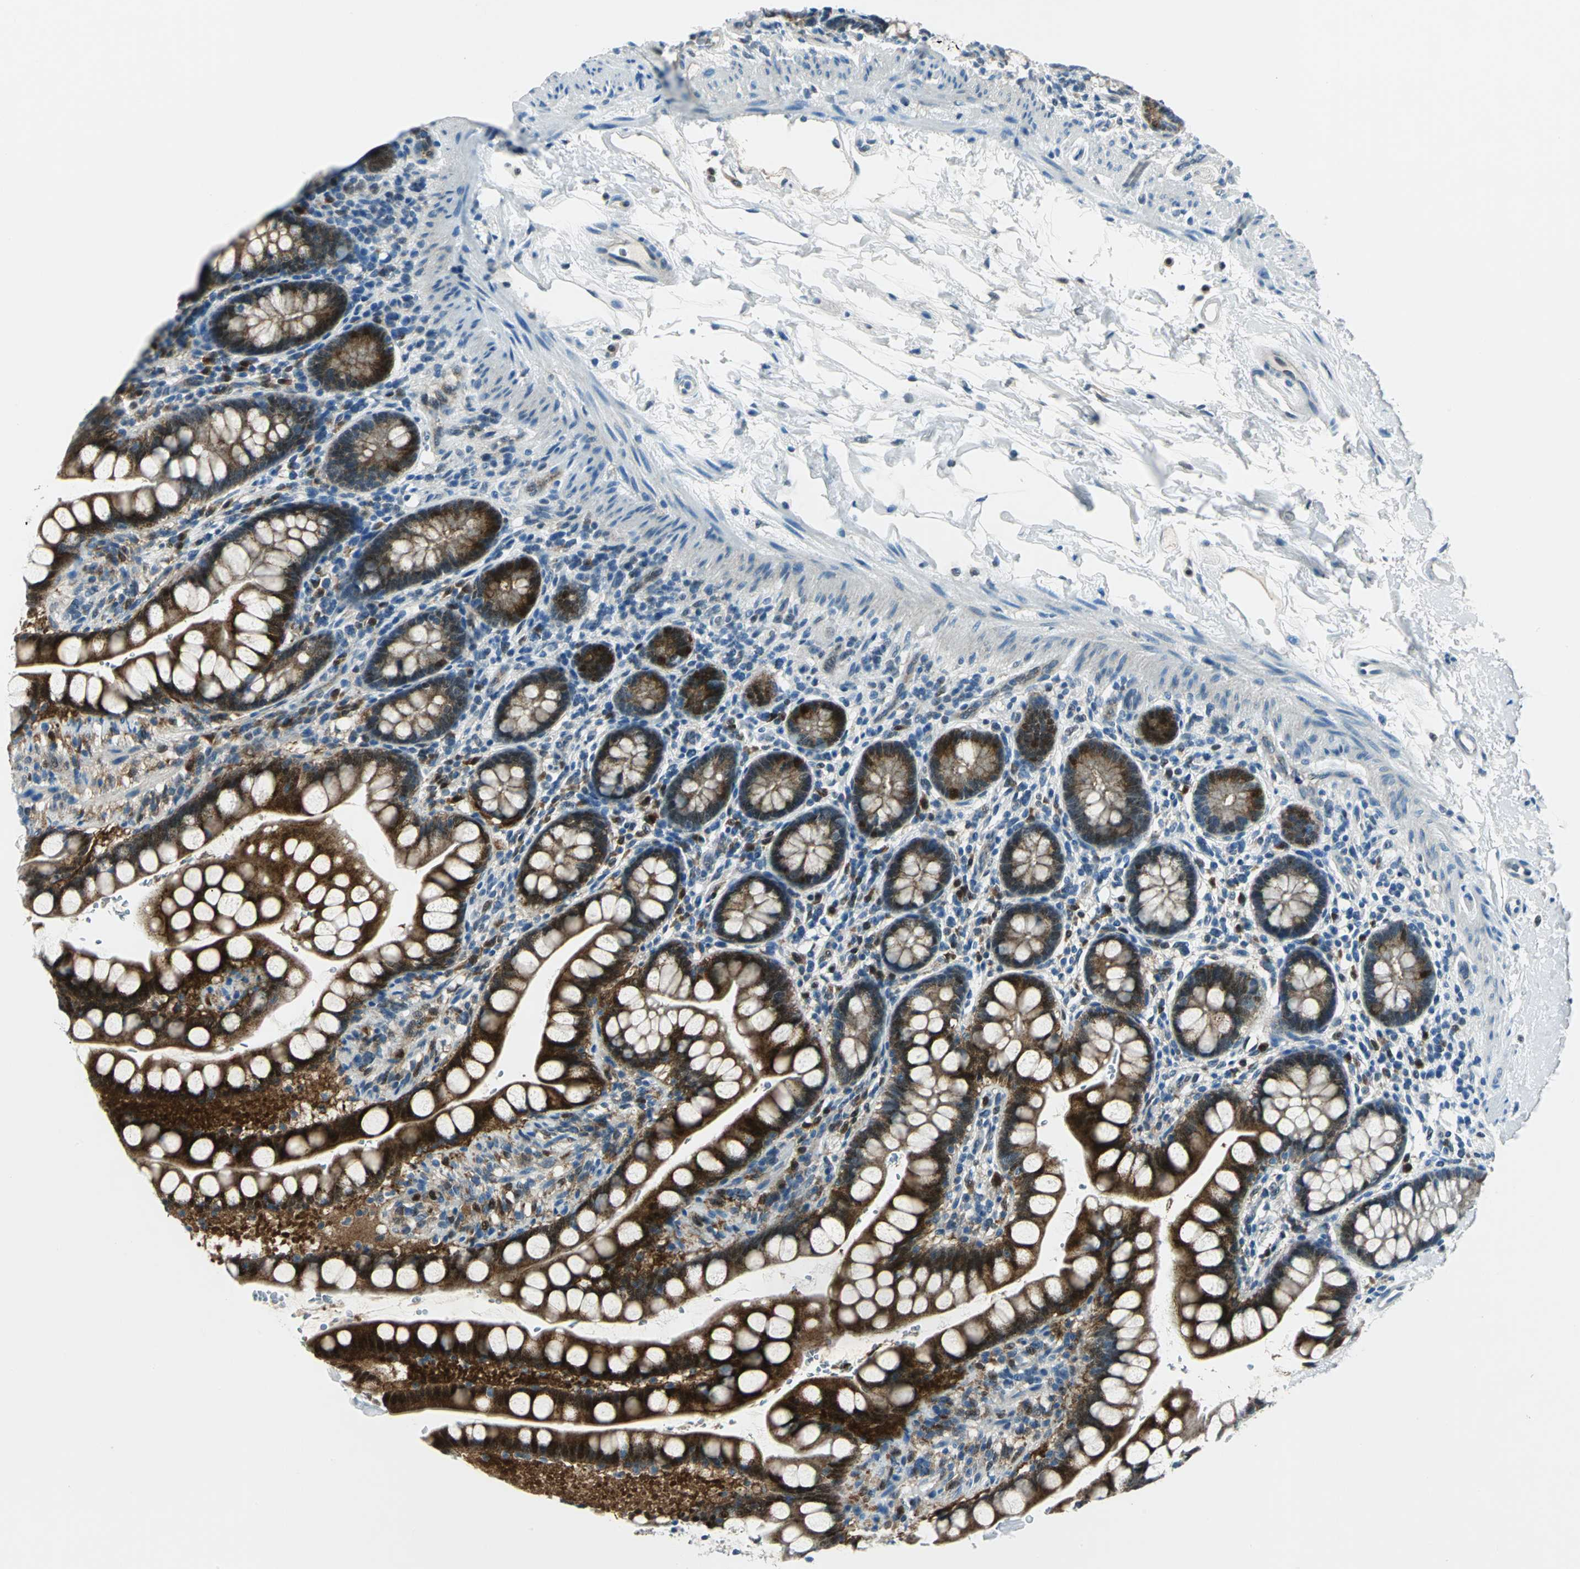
{"staining": {"intensity": "strong", "quantity": ">75%", "location": "cytoplasmic/membranous,nuclear"}, "tissue": "small intestine", "cell_type": "Glandular cells", "image_type": "normal", "snomed": [{"axis": "morphology", "description": "Normal tissue, NOS"}, {"axis": "topography", "description": "Small intestine"}], "caption": "IHC (DAB (3,3'-diaminobenzidine)) staining of benign human small intestine exhibits strong cytoplasmic/membranous,nuclear protein staining in about >75% of glandular cells.", "gene": "AKR1A1", "patient": {"sex": "female", "age": 58}}